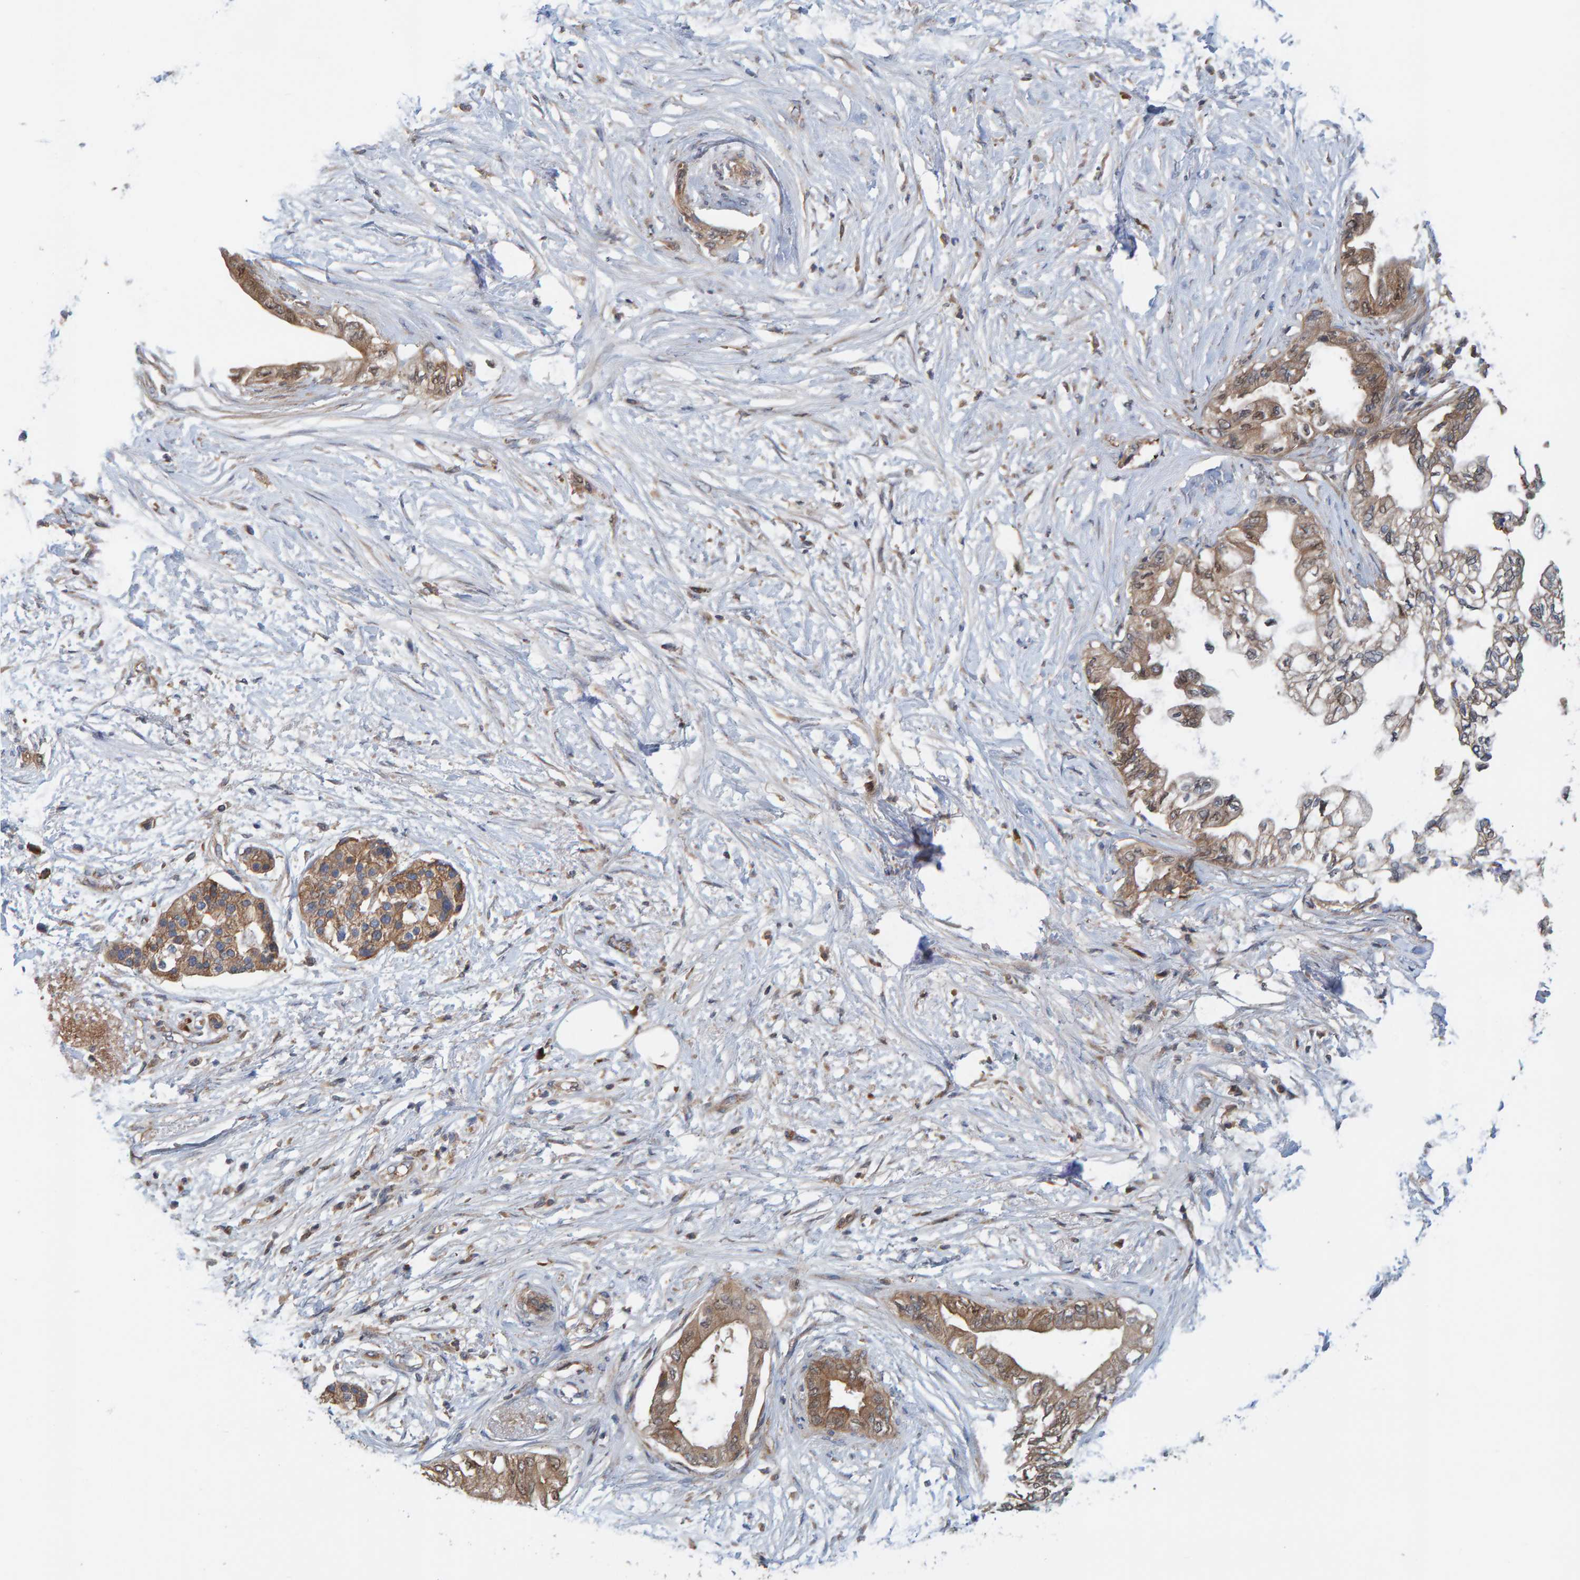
{"staining": {"intensity": "moderate", "quantity": ">75%", "location": "cytoplasmic/membranous"}, "tissue": "pancreatic cancer", "cell_type": "Tumor cells", "image_type": "cancer", "snomed": [{"axis": "morphology", "description": "Normal tissue, NOS"}, {"axis": "morphology", "description": "Adenocarcinoma, NOS"}, {"axis": "topography", "description": "Pancreas"}, {"axis": "topography", "description": "Duodenum"}], "caption": "IHC of pancreatic cancer demonstrates medium levels of moderate cytoplasmic/membranous staining in approximately >75% of tumor cells.", "gene": "KIAA0753", "patient": {"sex": "female", "age": 60}}